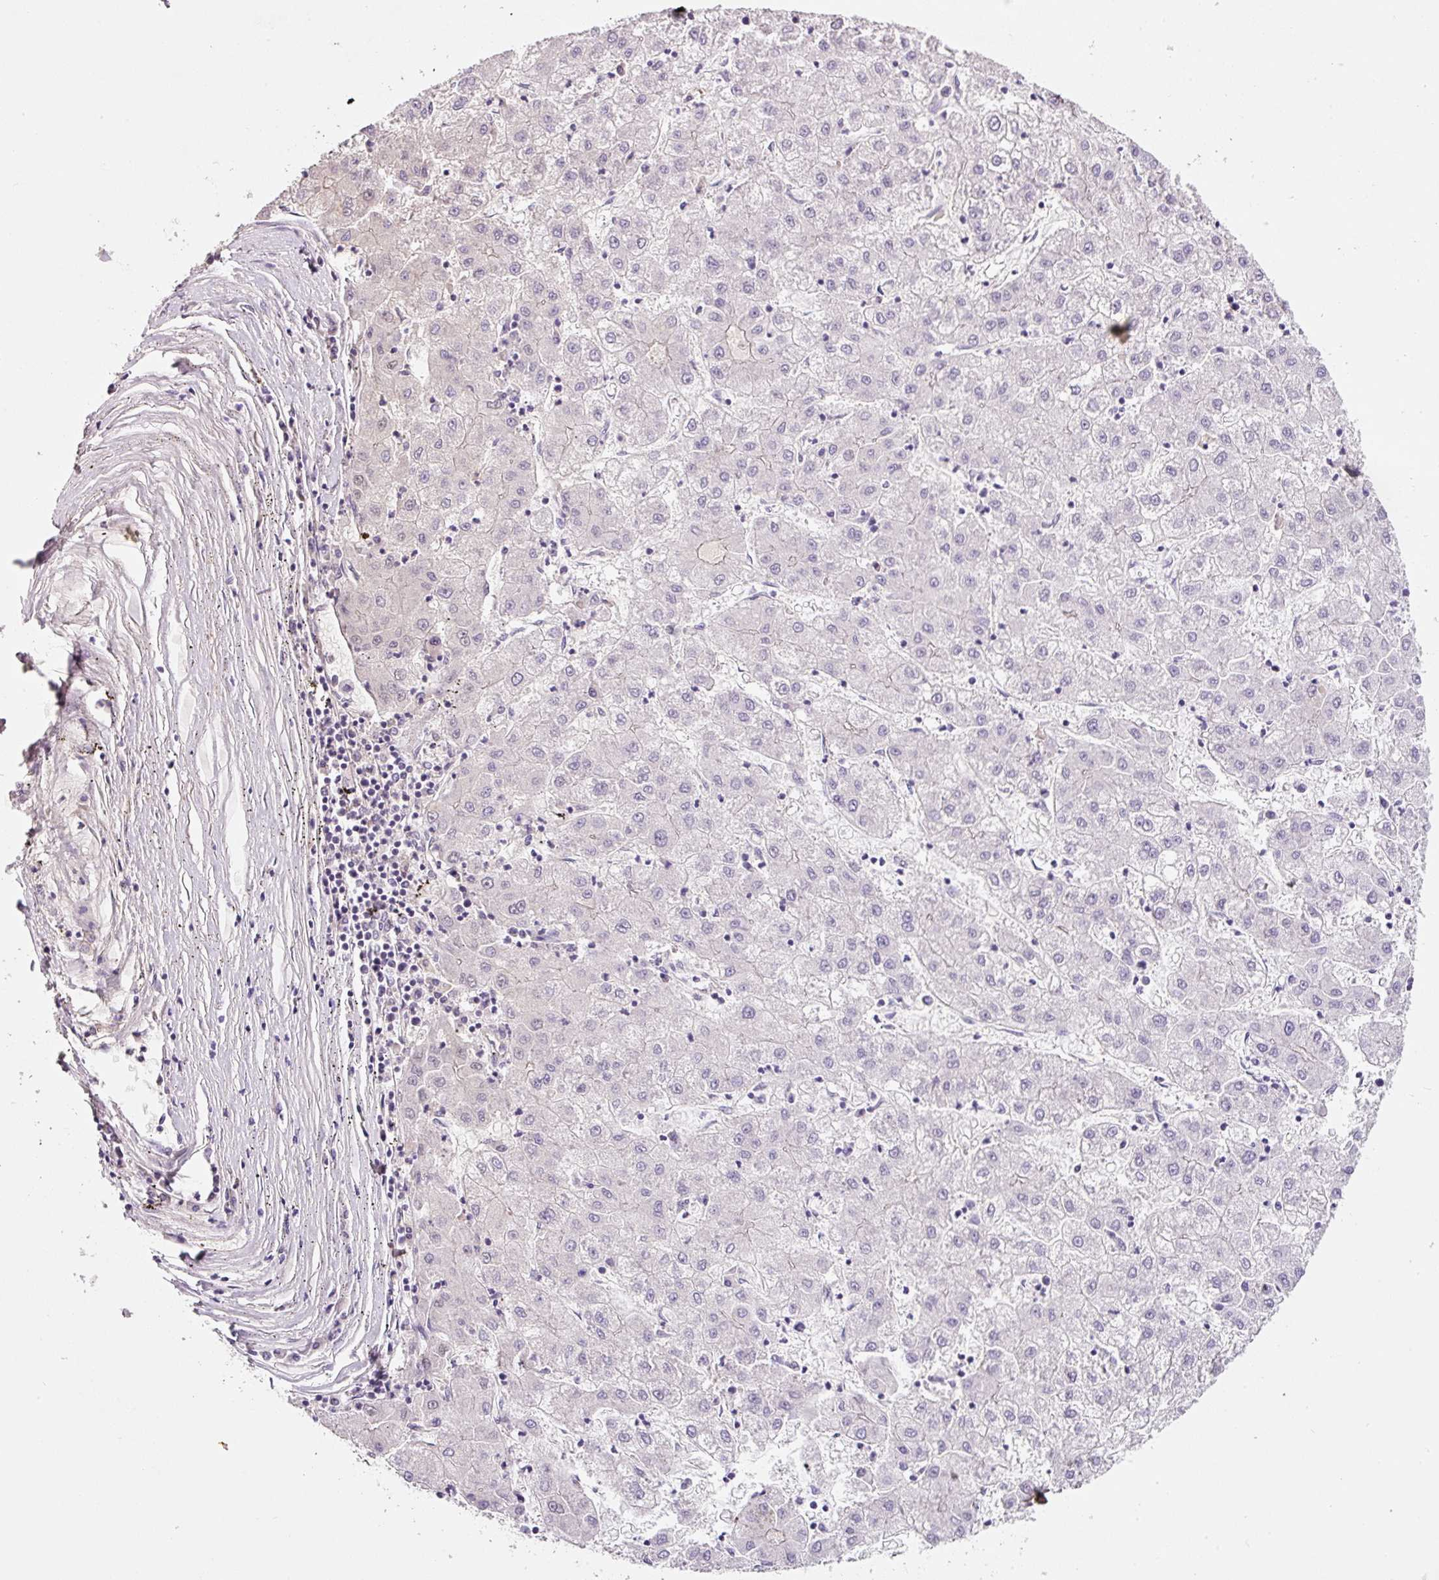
{"staining": {"intensity": "negative", "quantity": "none", "location": "none"}, "tissue": "liver cancer", "cell_type": "Tumor cells", "image_type": "cancer", "snomed": [{"axis": "morphology", "description": "Carcinoma, Hepatocellular, NOS"}, {"axis": "topography", "description": "Liver"}], "caption": "A high-resolution micrograph shows IHC staining of liver cancer, which reveals no significant expression in tumor cells.", "gene": "SOS2", "patient": {"sex": "male", "age": 72}}